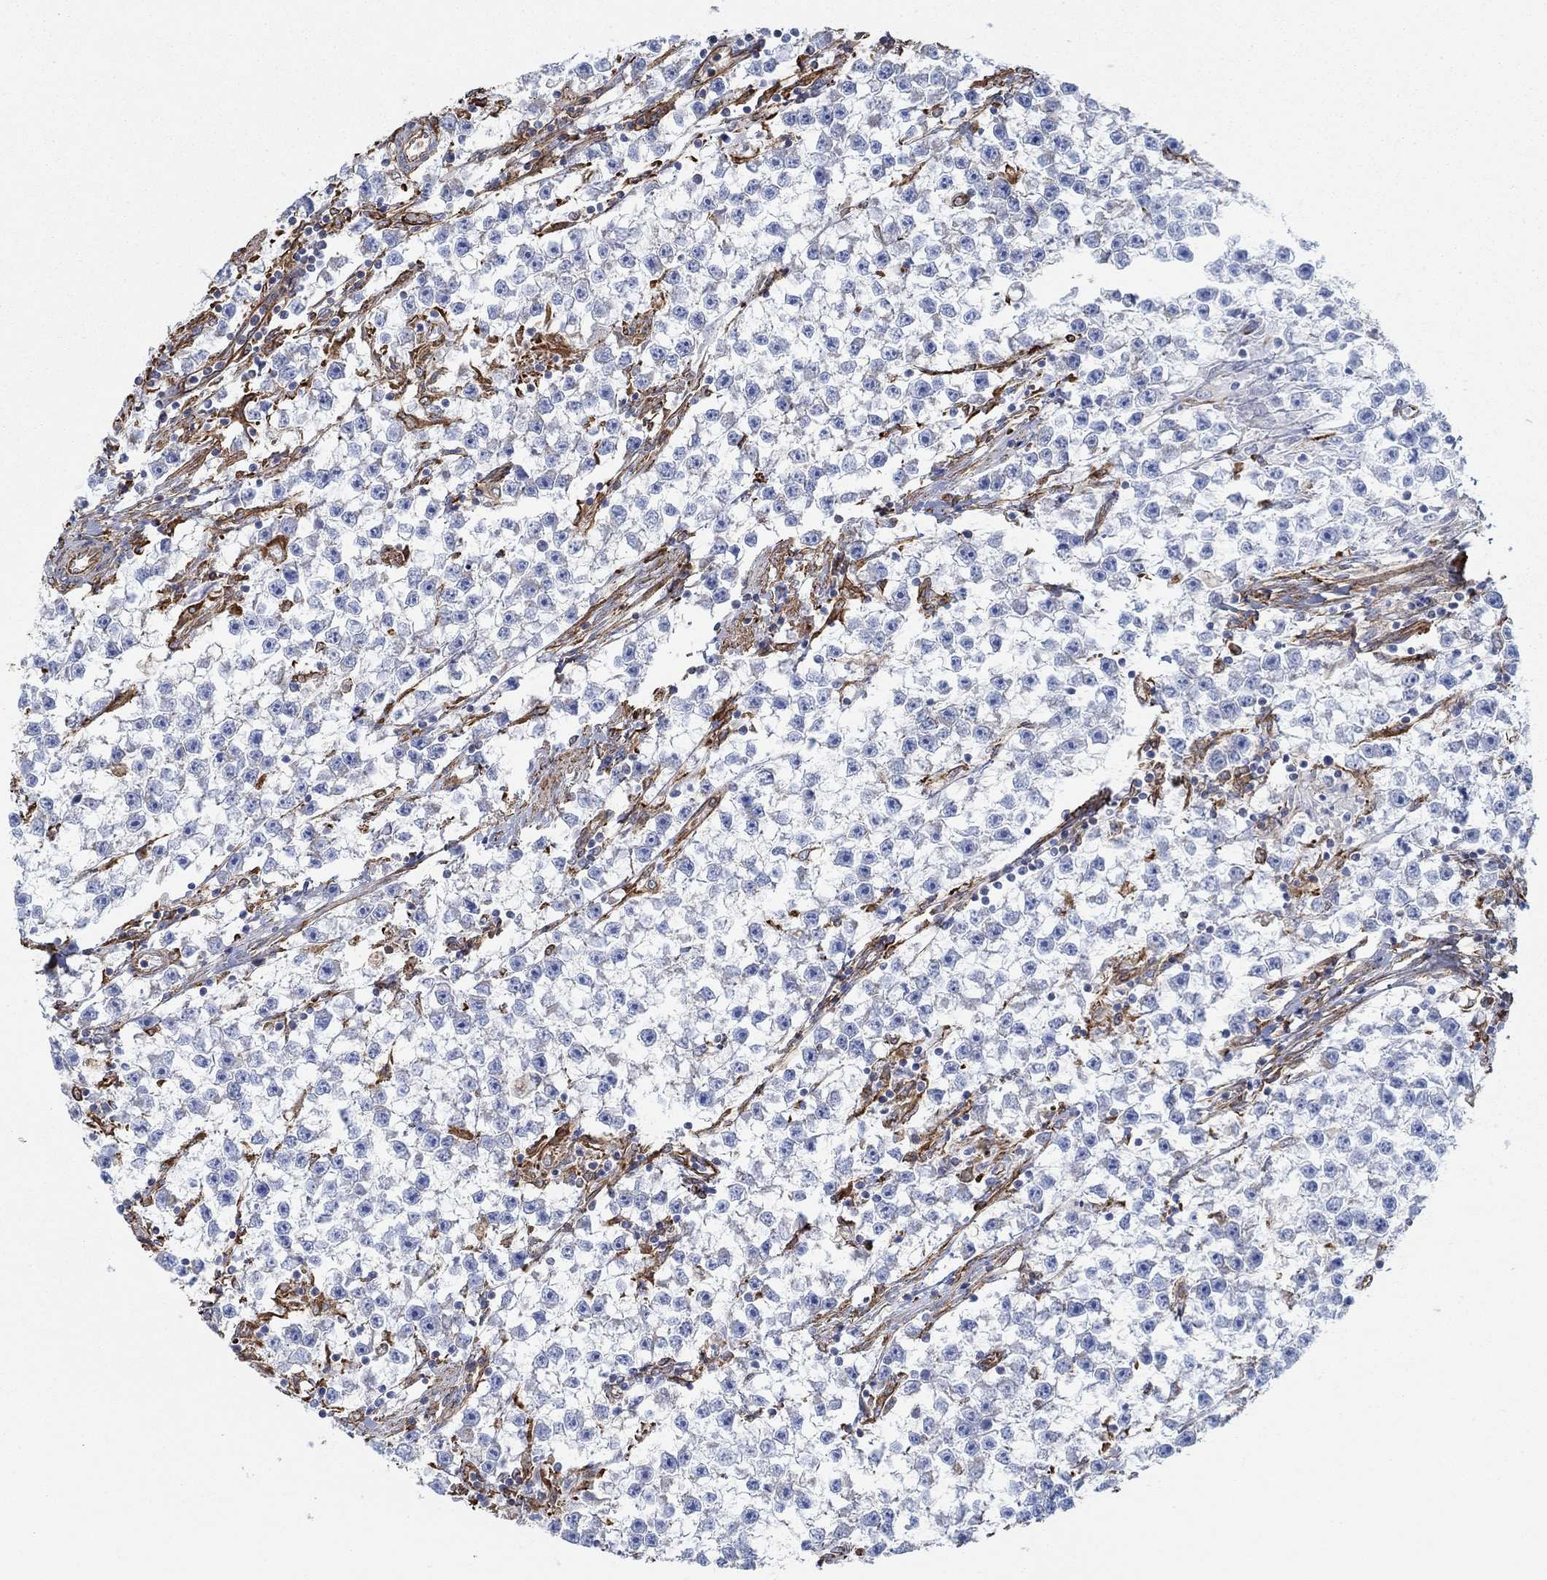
{"staining": {"intensity": "negative", "quantity": "none", "location": "none"}, "tissue": "testis cancer", "cell_type": "Tumor cells", "image_type": "cancer", "snomed": [{"axis": "morphology", "description": "Seminoma, NOS"}, {"axis": "topography", "description": "Testis"}], "caption": "This is a micrograph of IHC staining of testis cancer, which shows no staining in tumor cells. (Brightfield microscopy of DAB IHC at high magnification).", "gene": "STC2", "patient": {"sex": "male", "age": 59}}